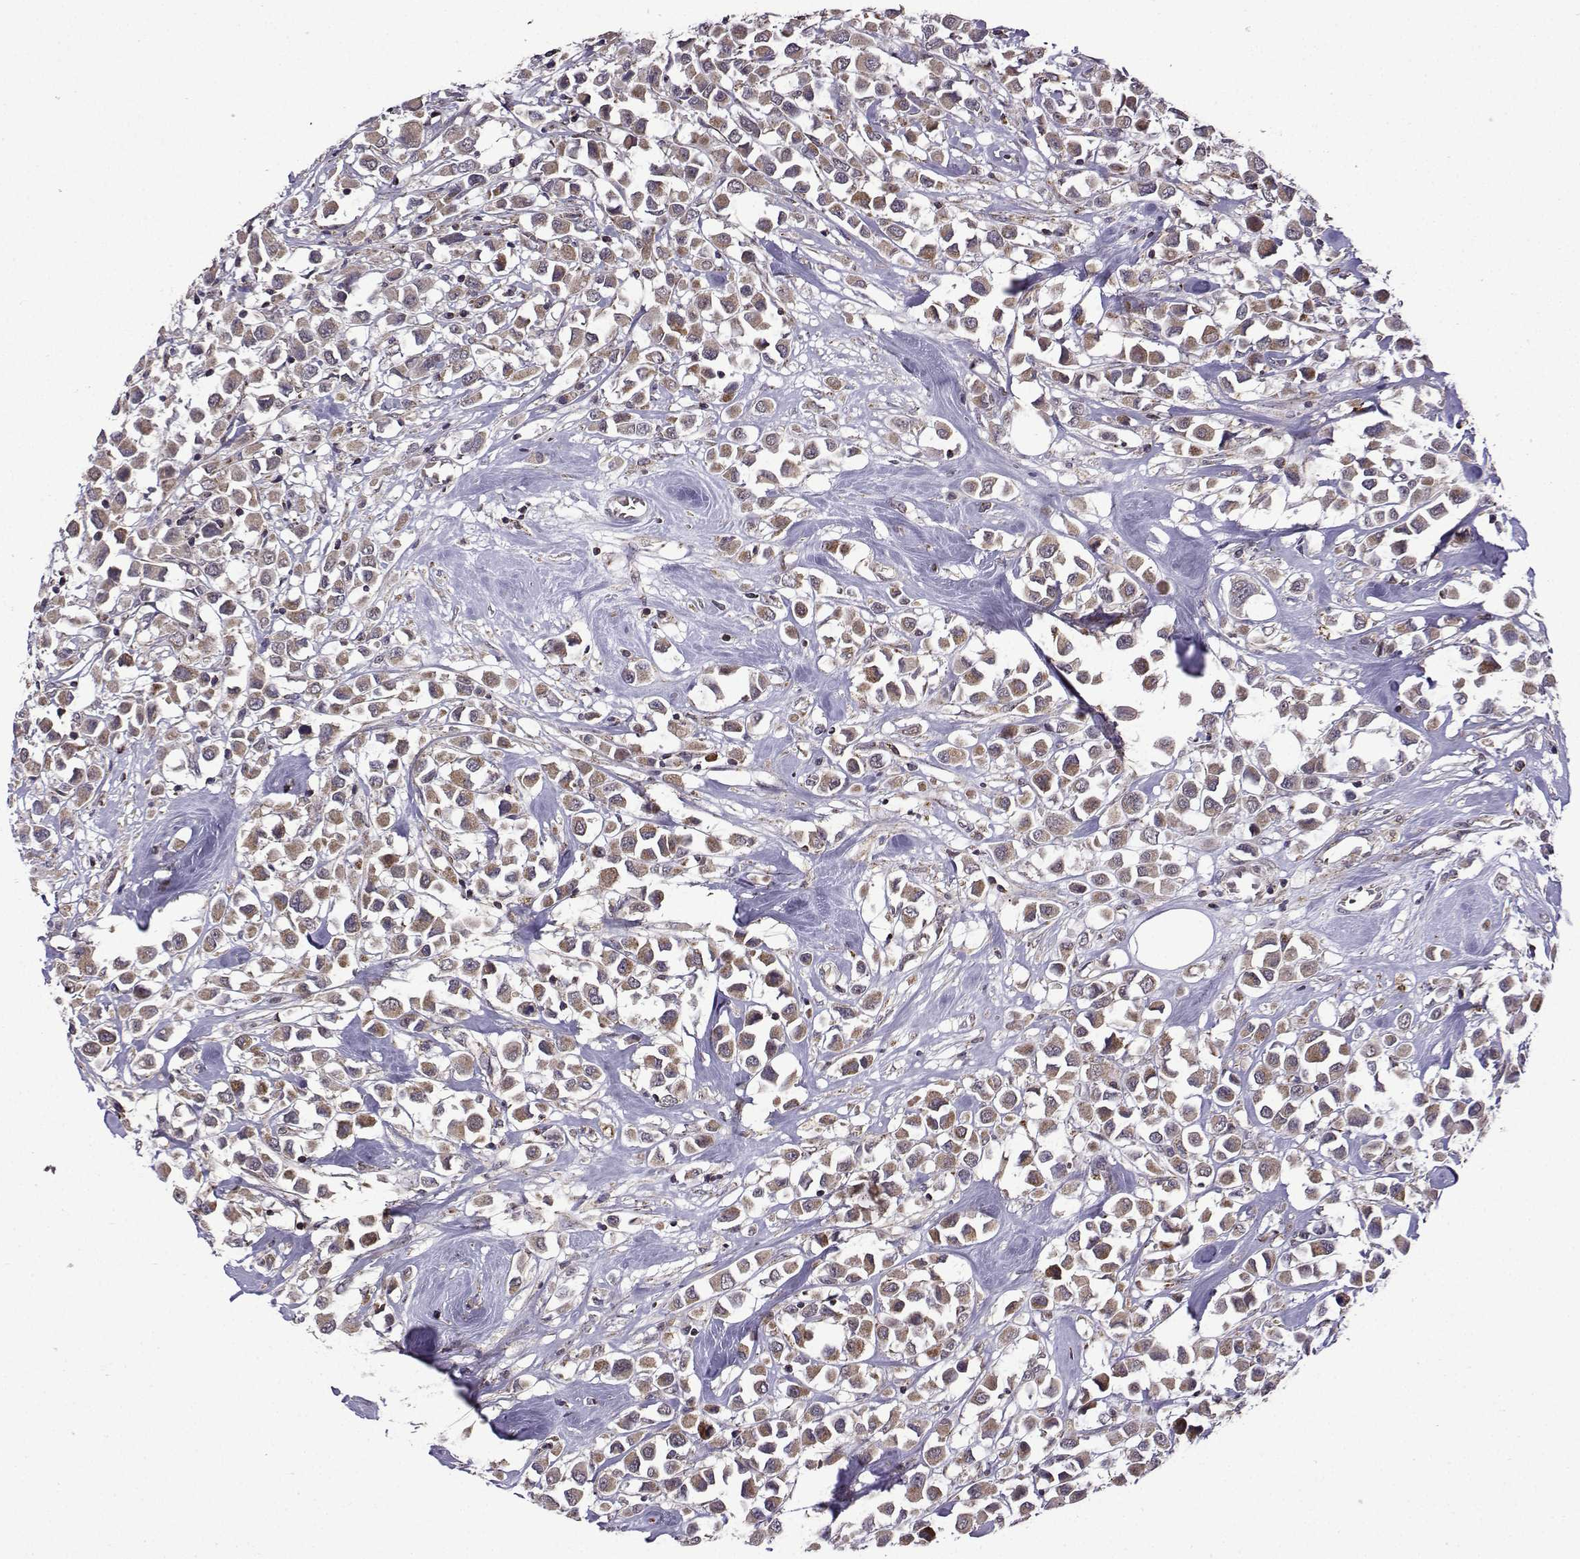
{"staining": {"intensity": "moderate", "quantity": "25%-75%", "location": "cytoplasmic/membranous"}, "tissue": "breast cancer", "cell_type": "Tumor cells", "image_type": "cancer", "snomed": [{"axis": "morphology", "description": "Duct carcinoma"}, {"axis": "topography", "description": "Breast"}], "caption": "Protein analysis of breast cancer (intraductal carcinoma) tissue demonstrates moderate cytoplasmic/membranous expression in approximately 25%-75% of tumor cells. (Stains: DAB (3,3'-diaminobenzidine) in brown, nuclei in blue, Microscopy: brightfield microscopy at high magnification).", "gene": "TAB2", "patient": {"sex": "female", "age": 61}}